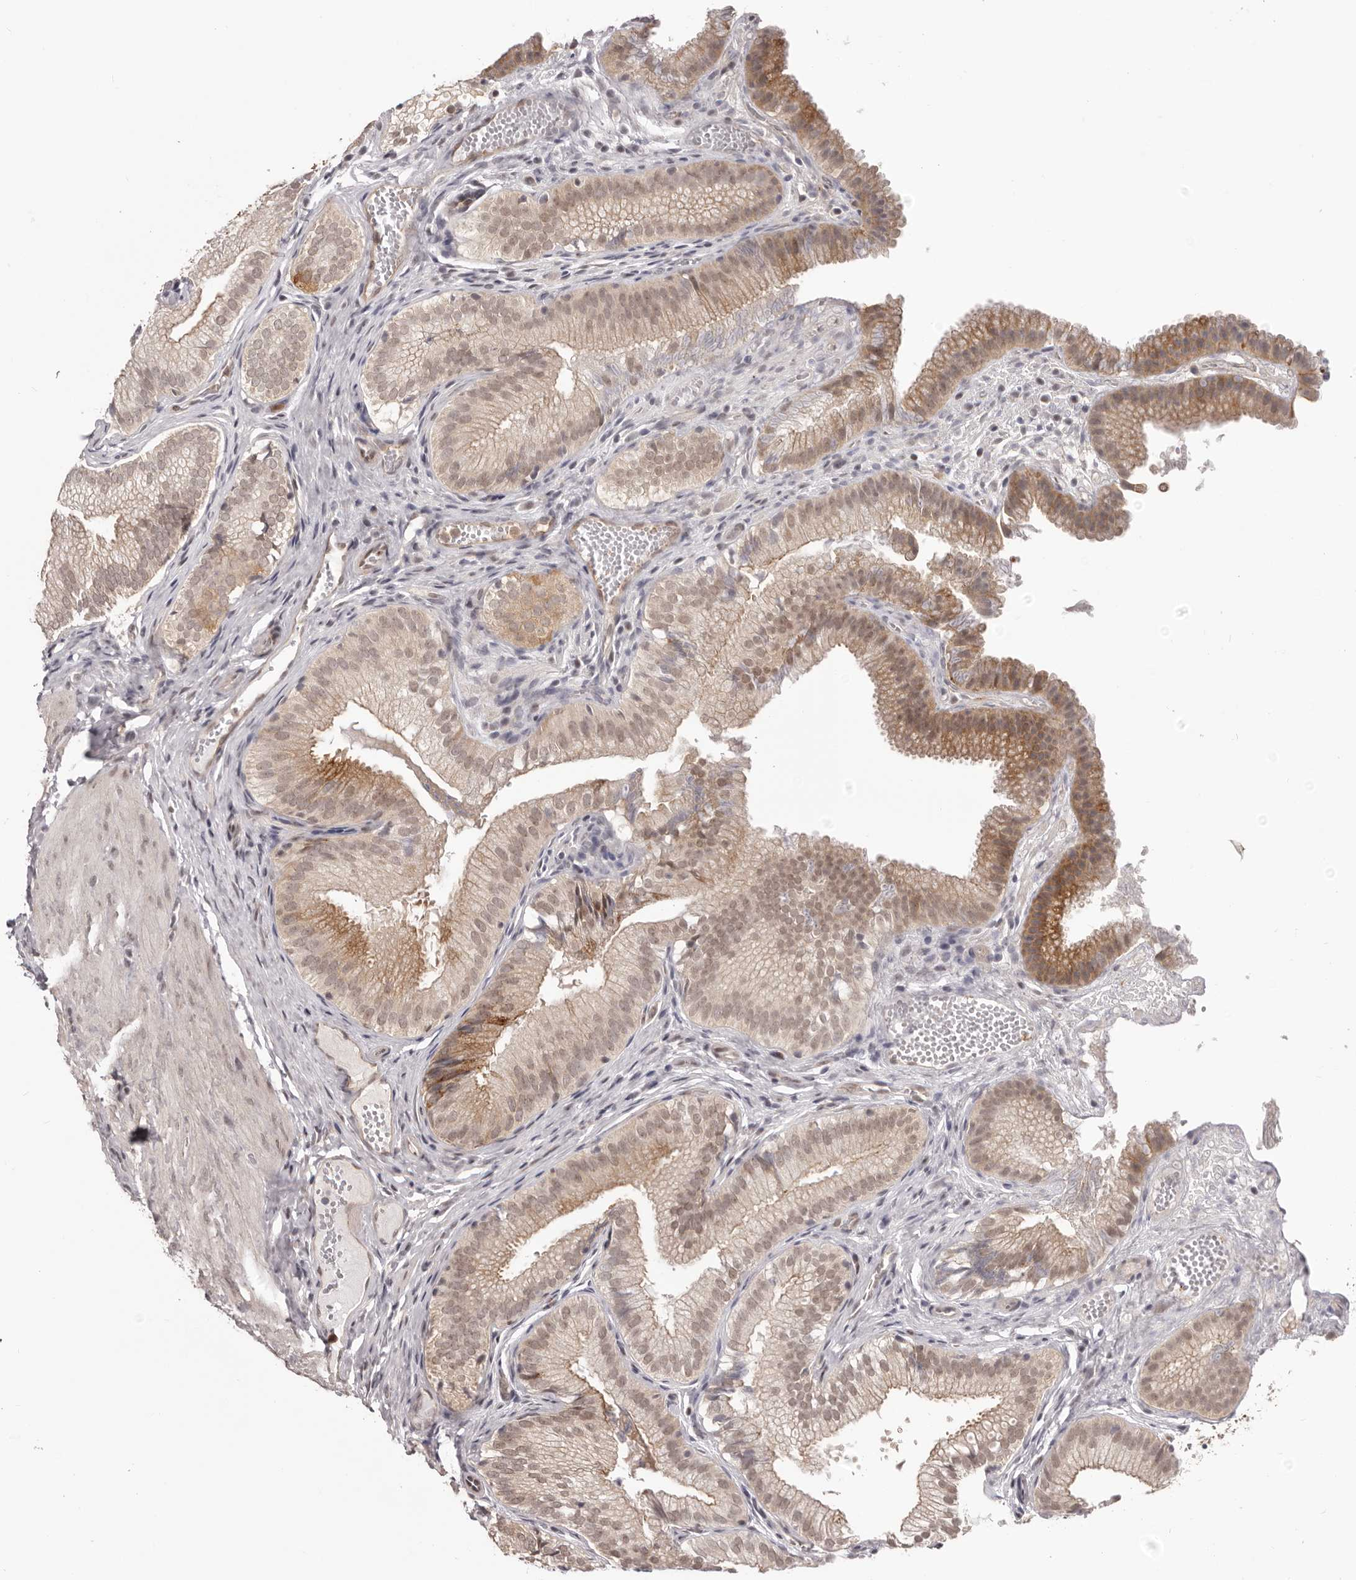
{"staining": {"intensity": "moderate", "quantity": "<25%", "location": "cytoplasmic/membranous"}, "tissue": "gallbladder", "cell_type": "Glandular cells", "image_type": "normal", "snomed": [{"axis": "morphology", "description": "Normal tissue, NOS"}, {"axis": "topography", "description": "Gallbladder"}], "caption": "Immunohistochemistry of benign gallbladder demonstrates low levels of moderate cytoplasmic/membranous expression in approximately <25% of glandular cells. The protein is shown in brown color, while the nuclei are stained blue.", "gene": "RNF2", "patient": {"sex": "female", "age": 30}}